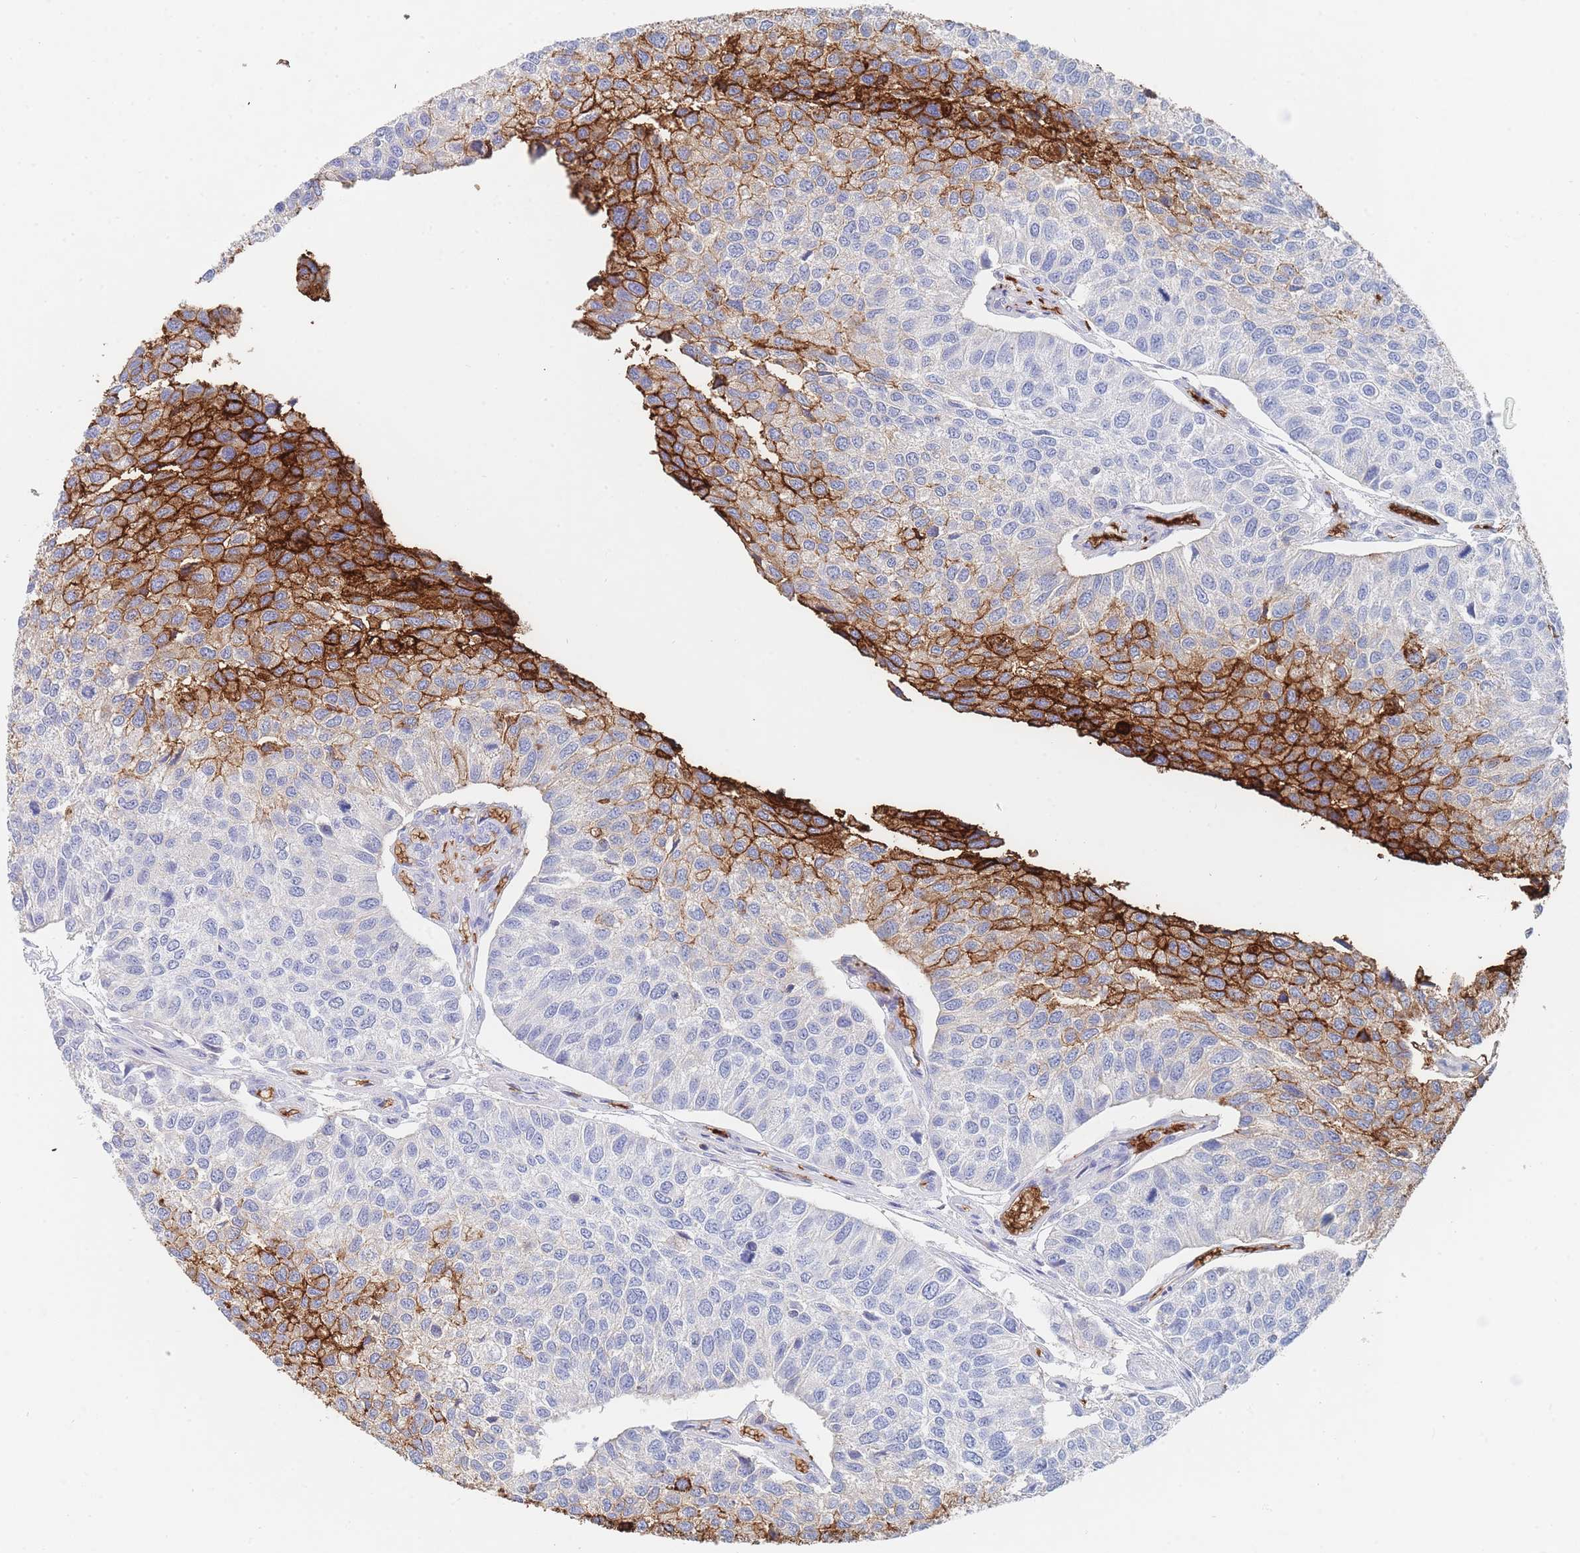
{"staining": {"intensity": "strong", "quantity": "<25%", "location": "cytoplasmic/membranous"}, "tissue": "urothelial cancer", "cell_type": "Tumor cells", "image_type": "cancer", "snomed": [{"axis": "morphology", "description": "Urothelial carcinoma, NOS"}, {"axis": "topography", "description": "Urinary bladder"}], "caption": "Human urothelial cancer stained with a brown dye reveals strong cytoplasmic/membranous positive expression in about <25% of tumor cells.", "gene": "SLC2A1", "patient": {"sex": "male", "age": 55}}